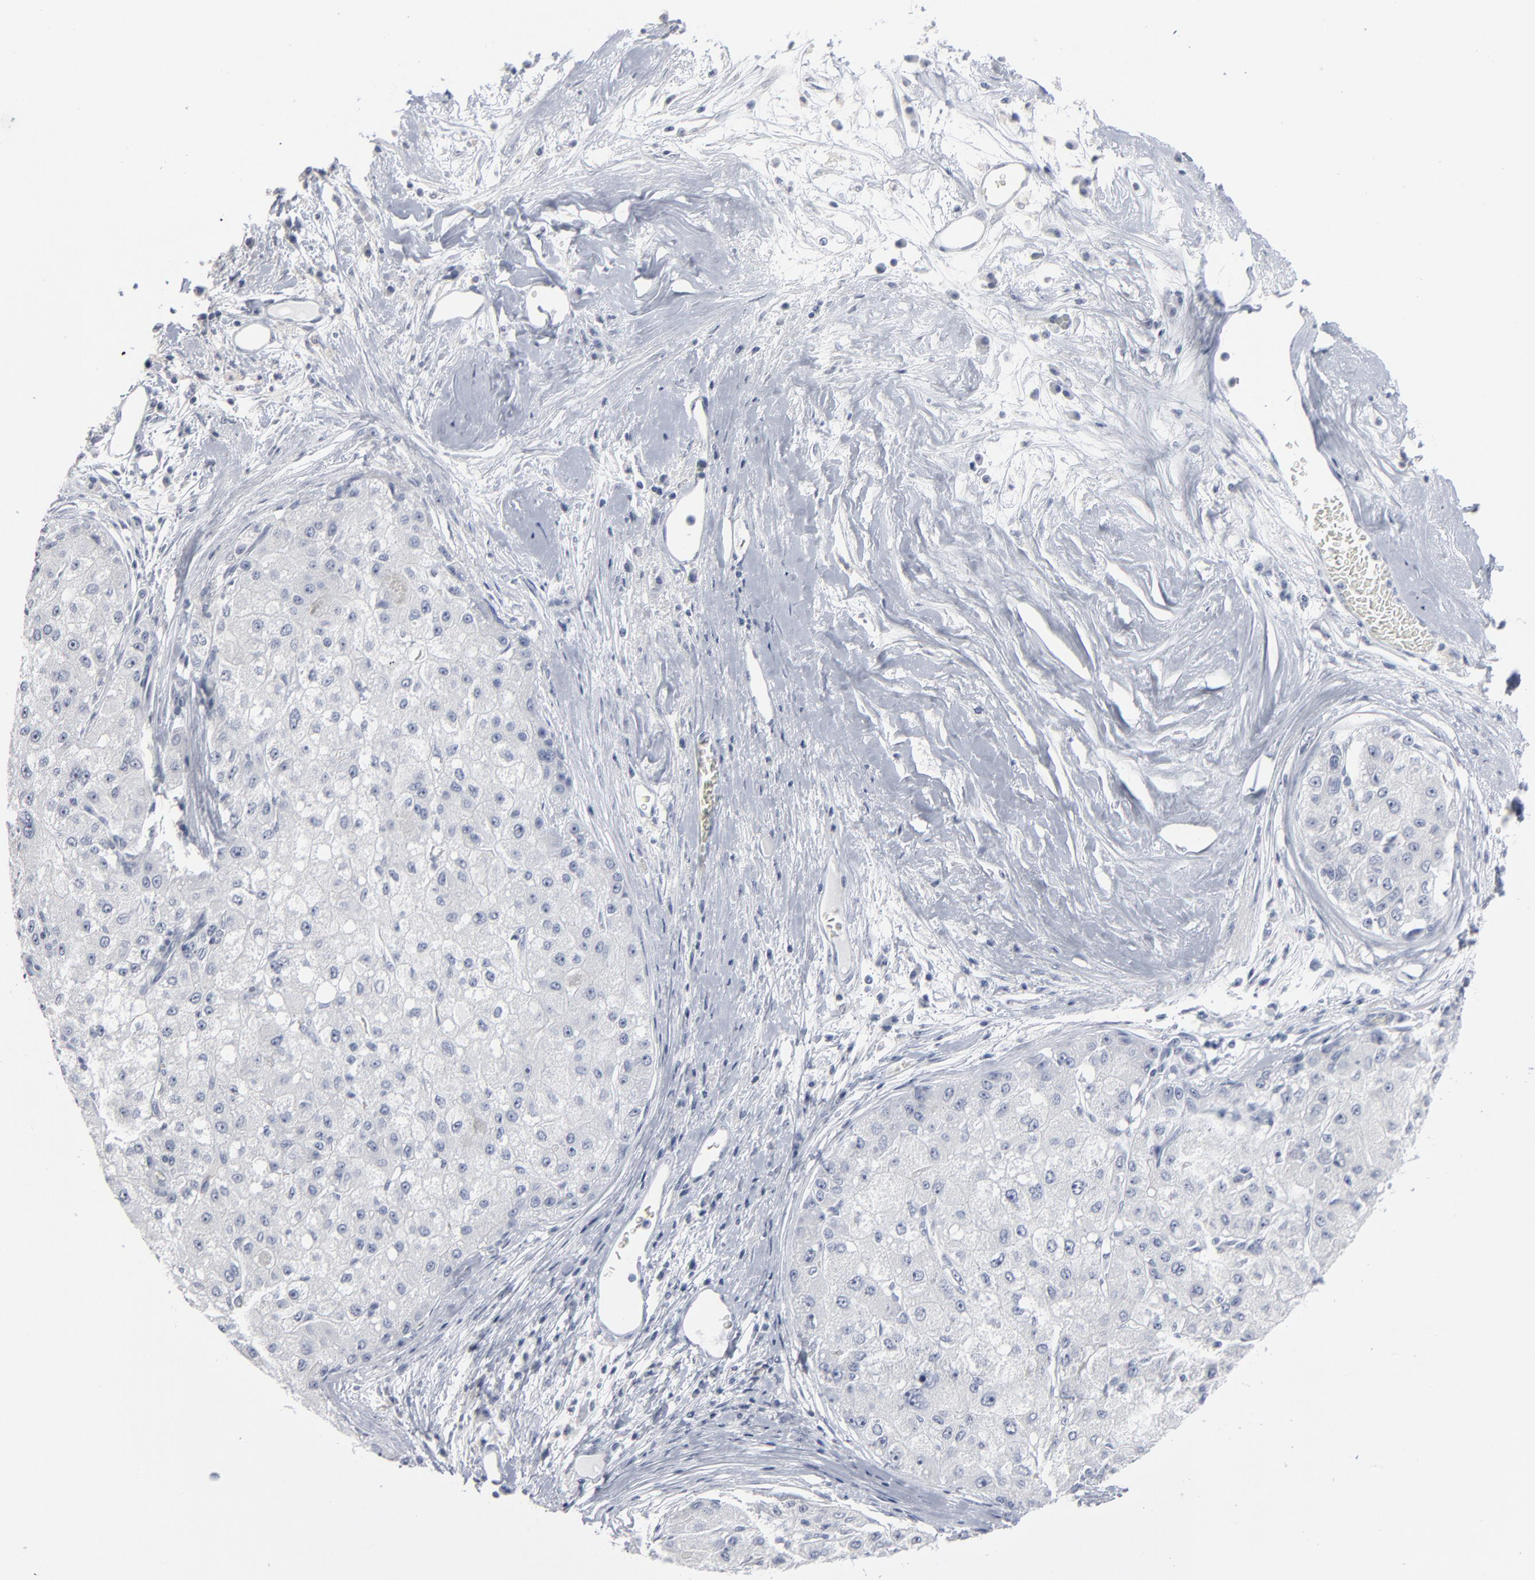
{"staining": {"intensity": "negative", "quantity": "none", "location": "none"}, "tissue": "liver cancer", "cell_type": "Tumor cells", "image_type": "cancer", "snomed": [{"axis": "morphology", "description": "Carcinoma, Hepatocellular, NOS"}, {"axis": "topography", "description": "Liver"}], "caption": "Micrograph shows no significant protein staining in tumor cells of liver hepatocellular carcinoma.", "gene": "PAGE1", "patient": {"sex": "male", "age": 80}}